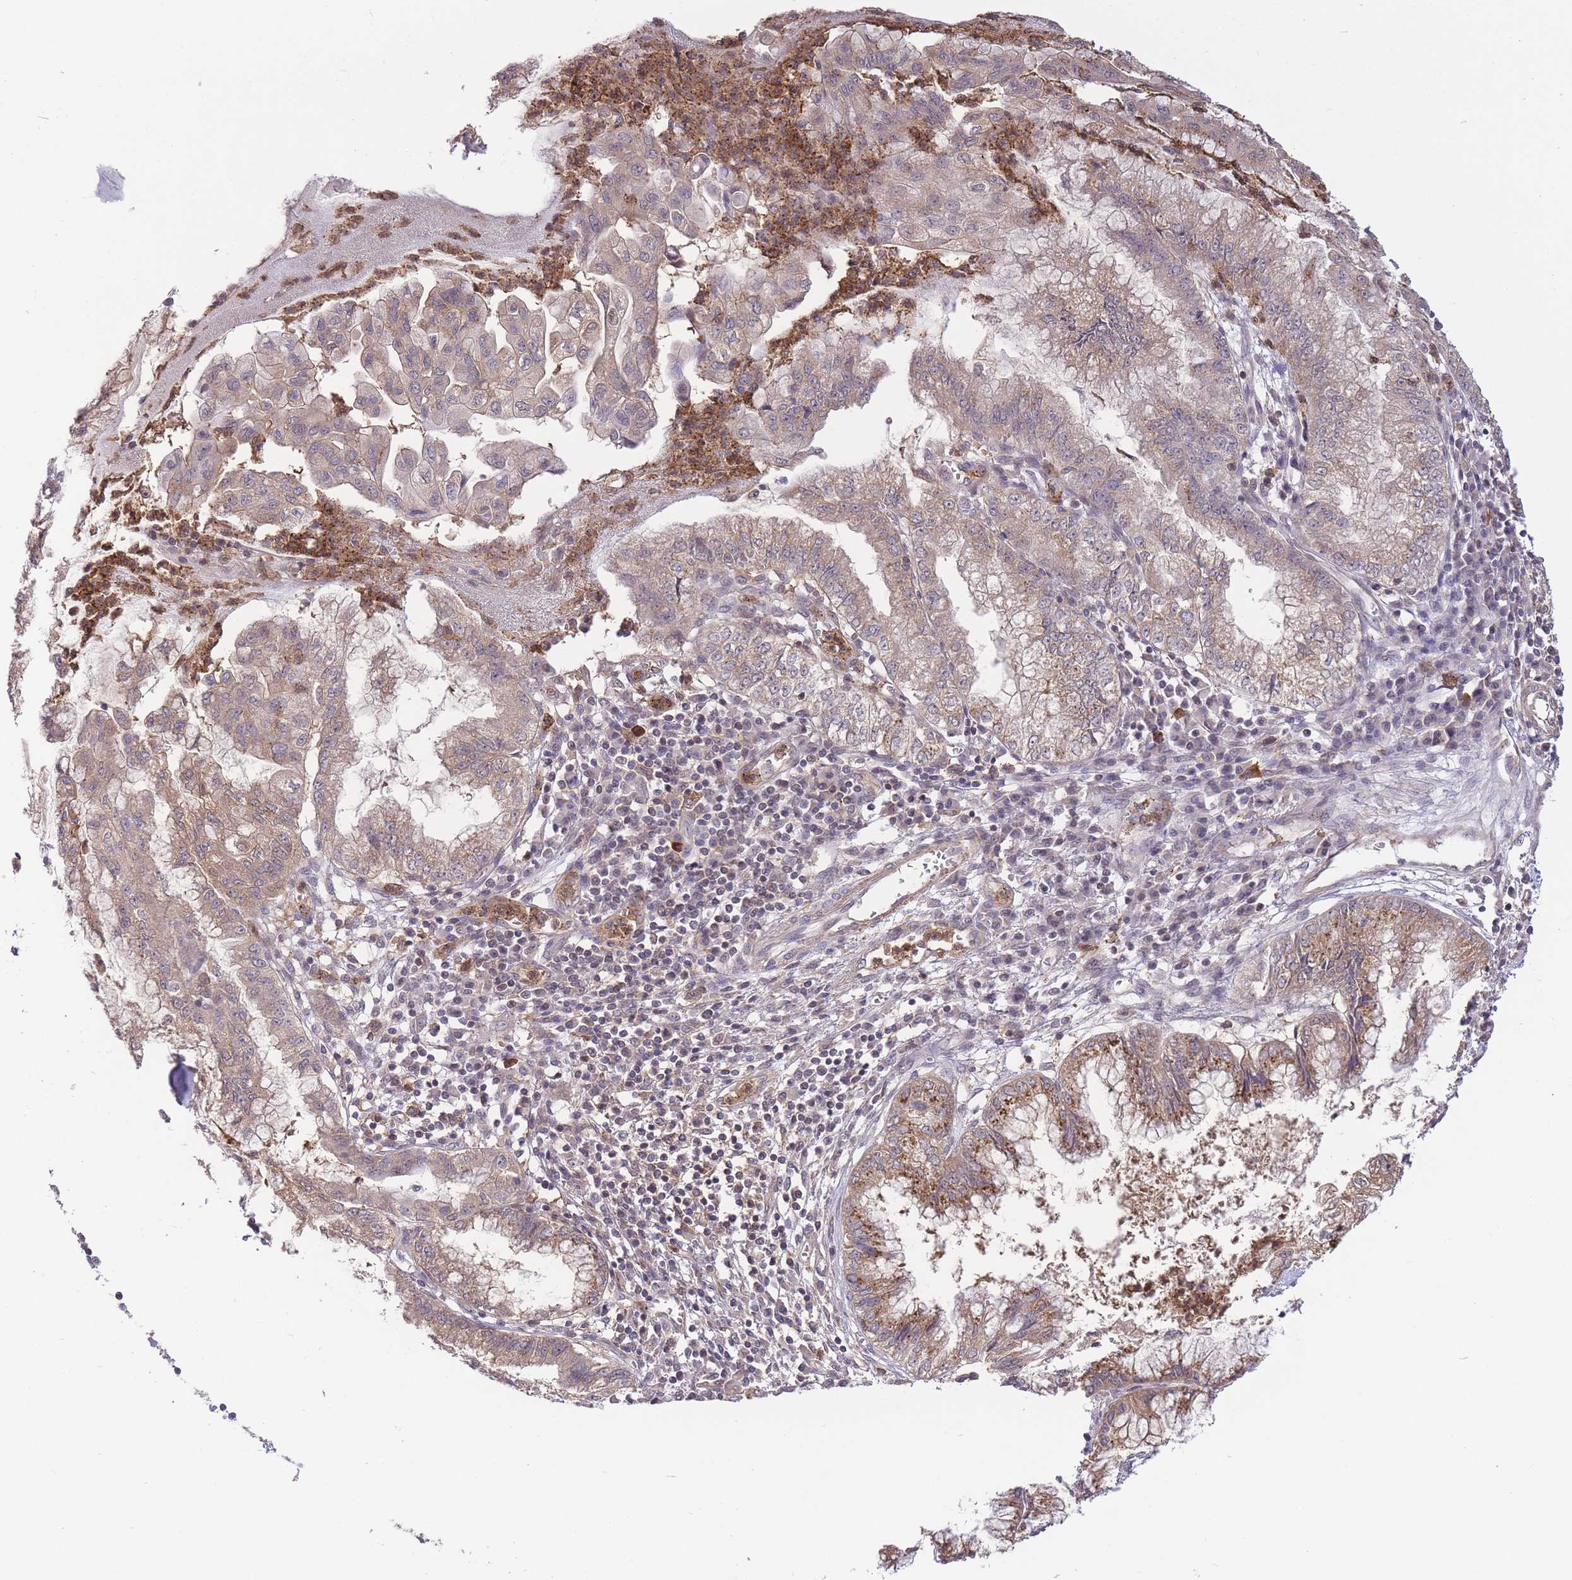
{"staining": {"intensity": "weak", "quantity": ">75%", "location": "cytoplasmic/membranous"}, "tissue": "pancreatic cancer", "cell_type": "Tumor cells", "image_type": "cancer", "snomed": [{"axis": "morphology", "description": "Adenocarcinoma, NOS"}, {"axis": "topography", "description": "Pancreas"}], "caption": "Pancreatic cancer stained for a protein reveals weak cytoplasmic/membranous positivity in tumor cells.", "gene": "ZNF304", "patient": {"sex": "male", "age": 73}}